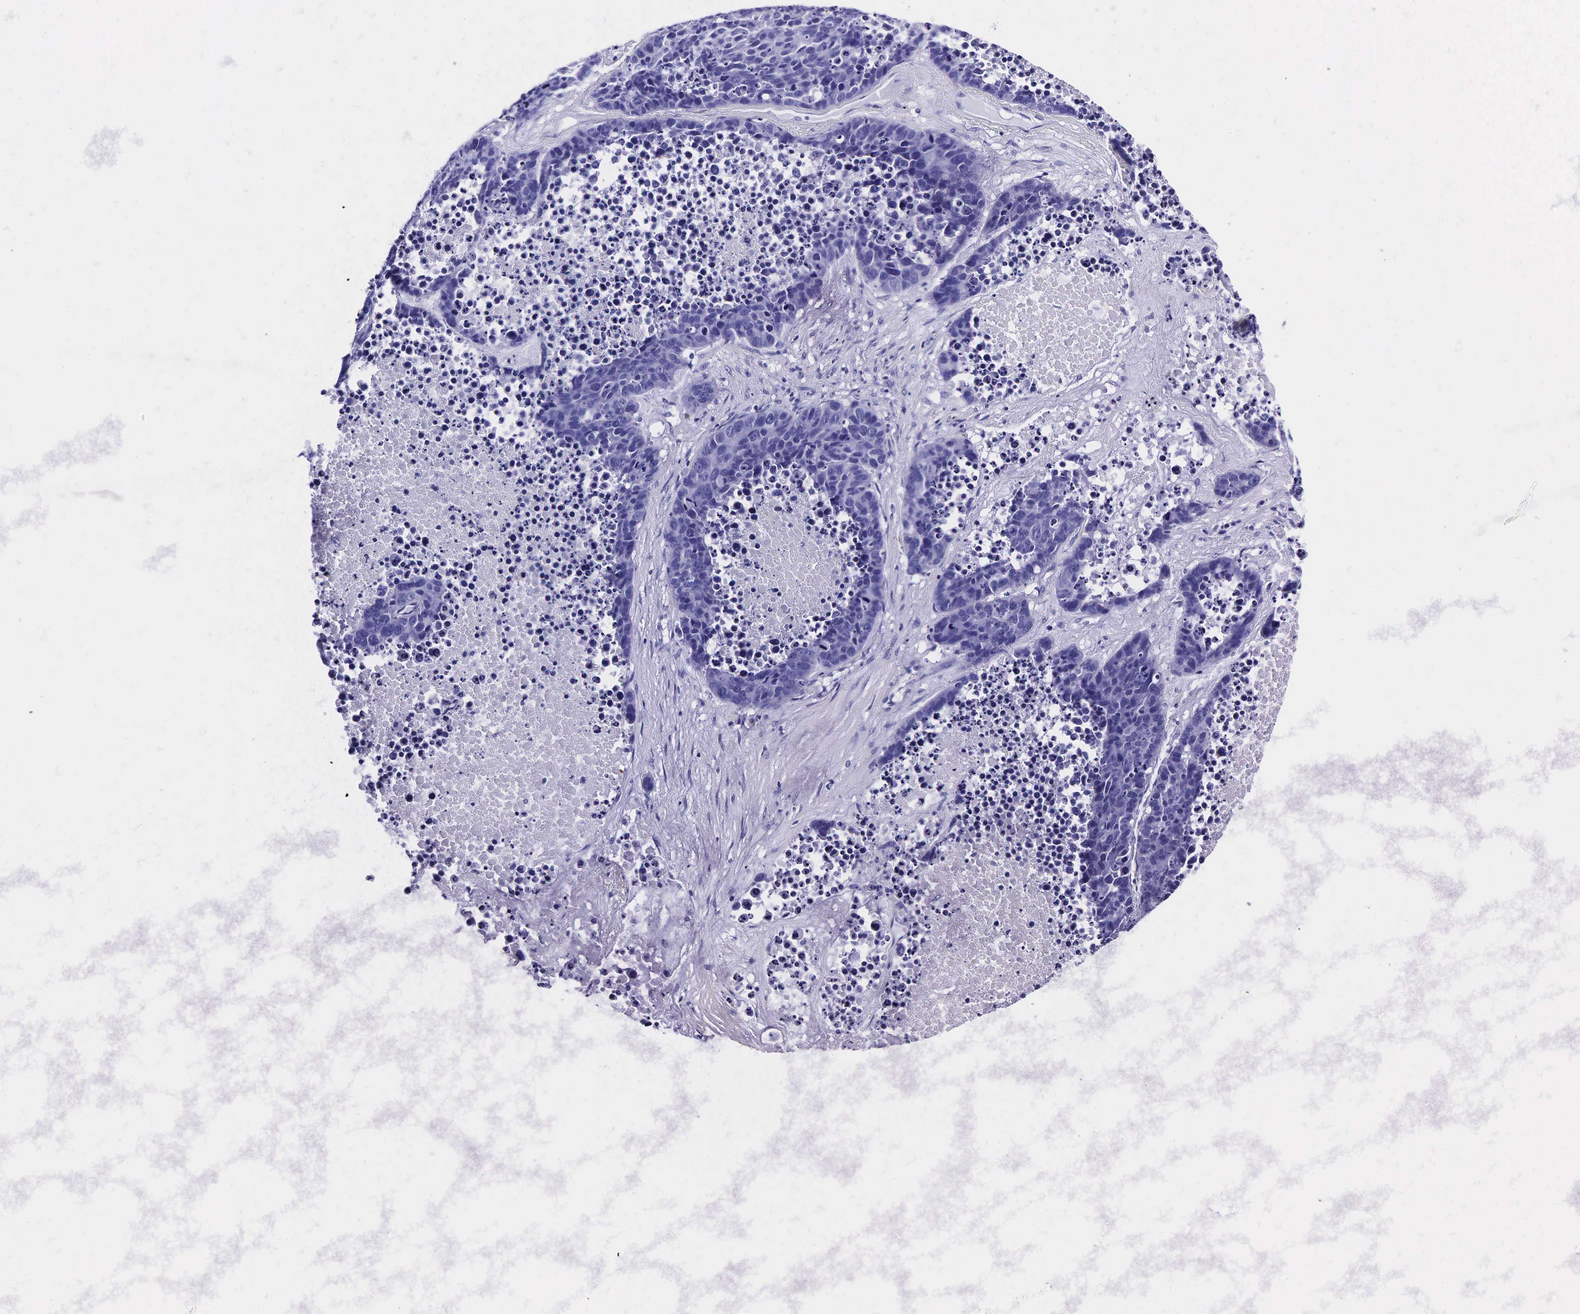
{"staining": {"intensity": "negative", "quantity": "none", "location": "none"}, "tissue": "lung cancer", "cell_type": "Tumor cells", "image_type": "cancer", "snomed": [{"axis": "morphology", "description": "Carcinoid, malignant, NOS"}, {"axis": "topography", "description": "Lung"}], "caption": "High power microscopy image of an immunohistochemistry image of lung cancer, revealing no significant staining in tumor cells. (DAB (3,3'-diaminobenzidine) immunohistochemistry (IHC) with hematoxylin counter stain).", "gene": "KLK3", "patient": {"sex": "male", "age": 60}}